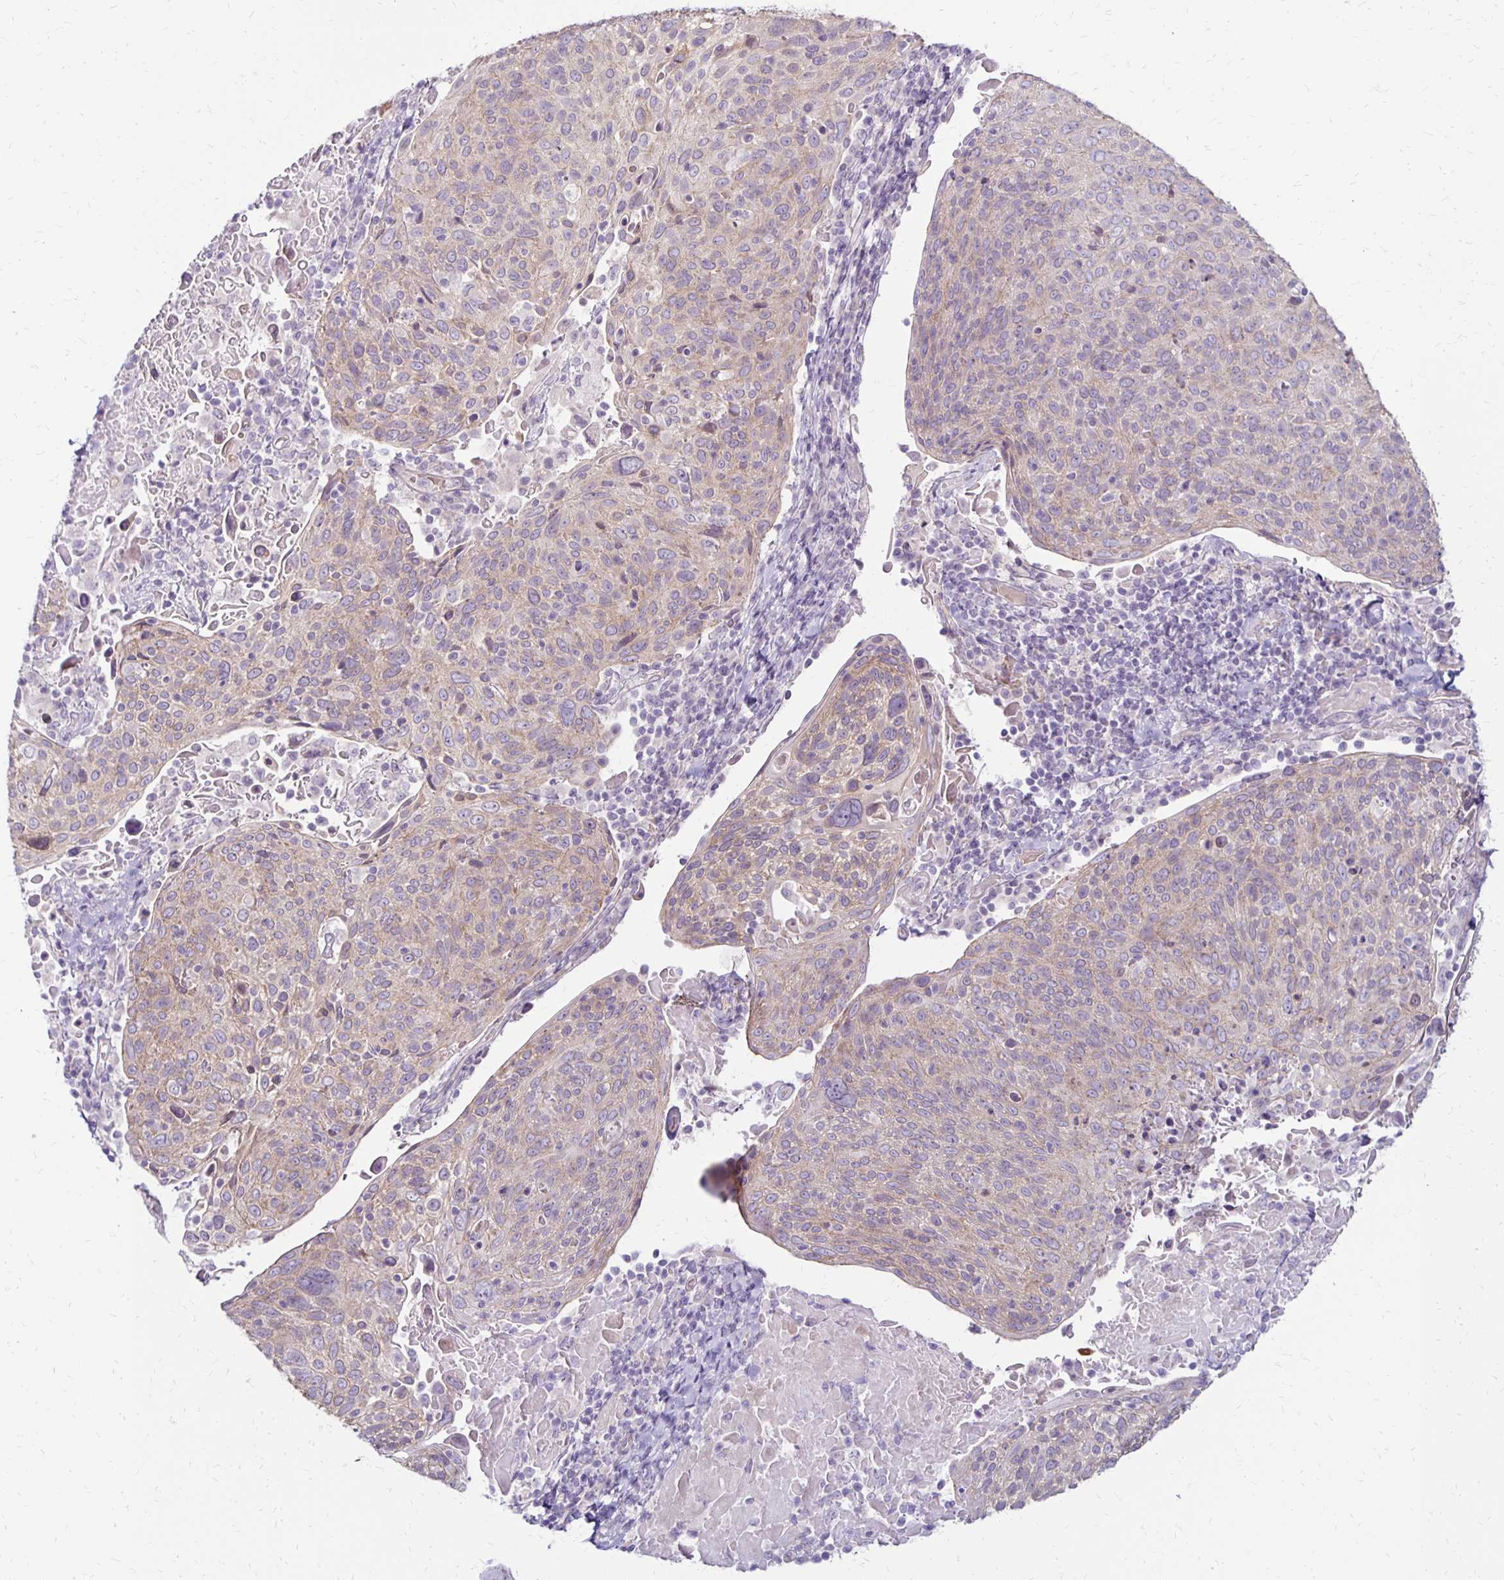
{"staining": {"intensity": "weak", "quantity": "25%-75%", "location": "cytoplasmic/membranous"}, "tissue": "cervical cancer", "cell_type": "Tumor cells", "image_type": "cancer", "snomed": [{"axis": "morphology", "description": "Squamous cell carcinoma, NOS"}, {"axis": "topography", "description": "Cervix"}], "caption": "High-magnification brightfield microscopy of cervical squamous cell carcinoma stained with DAB (brown) and counterstained with hematoxylin (blue). tumor cells exhibit weak cytoplasmic/membranous positivity is appreciated in approximately25%-75% of cells.", "gene": "KATNBL1", "patient": {"sex": "female", "age": 61}}